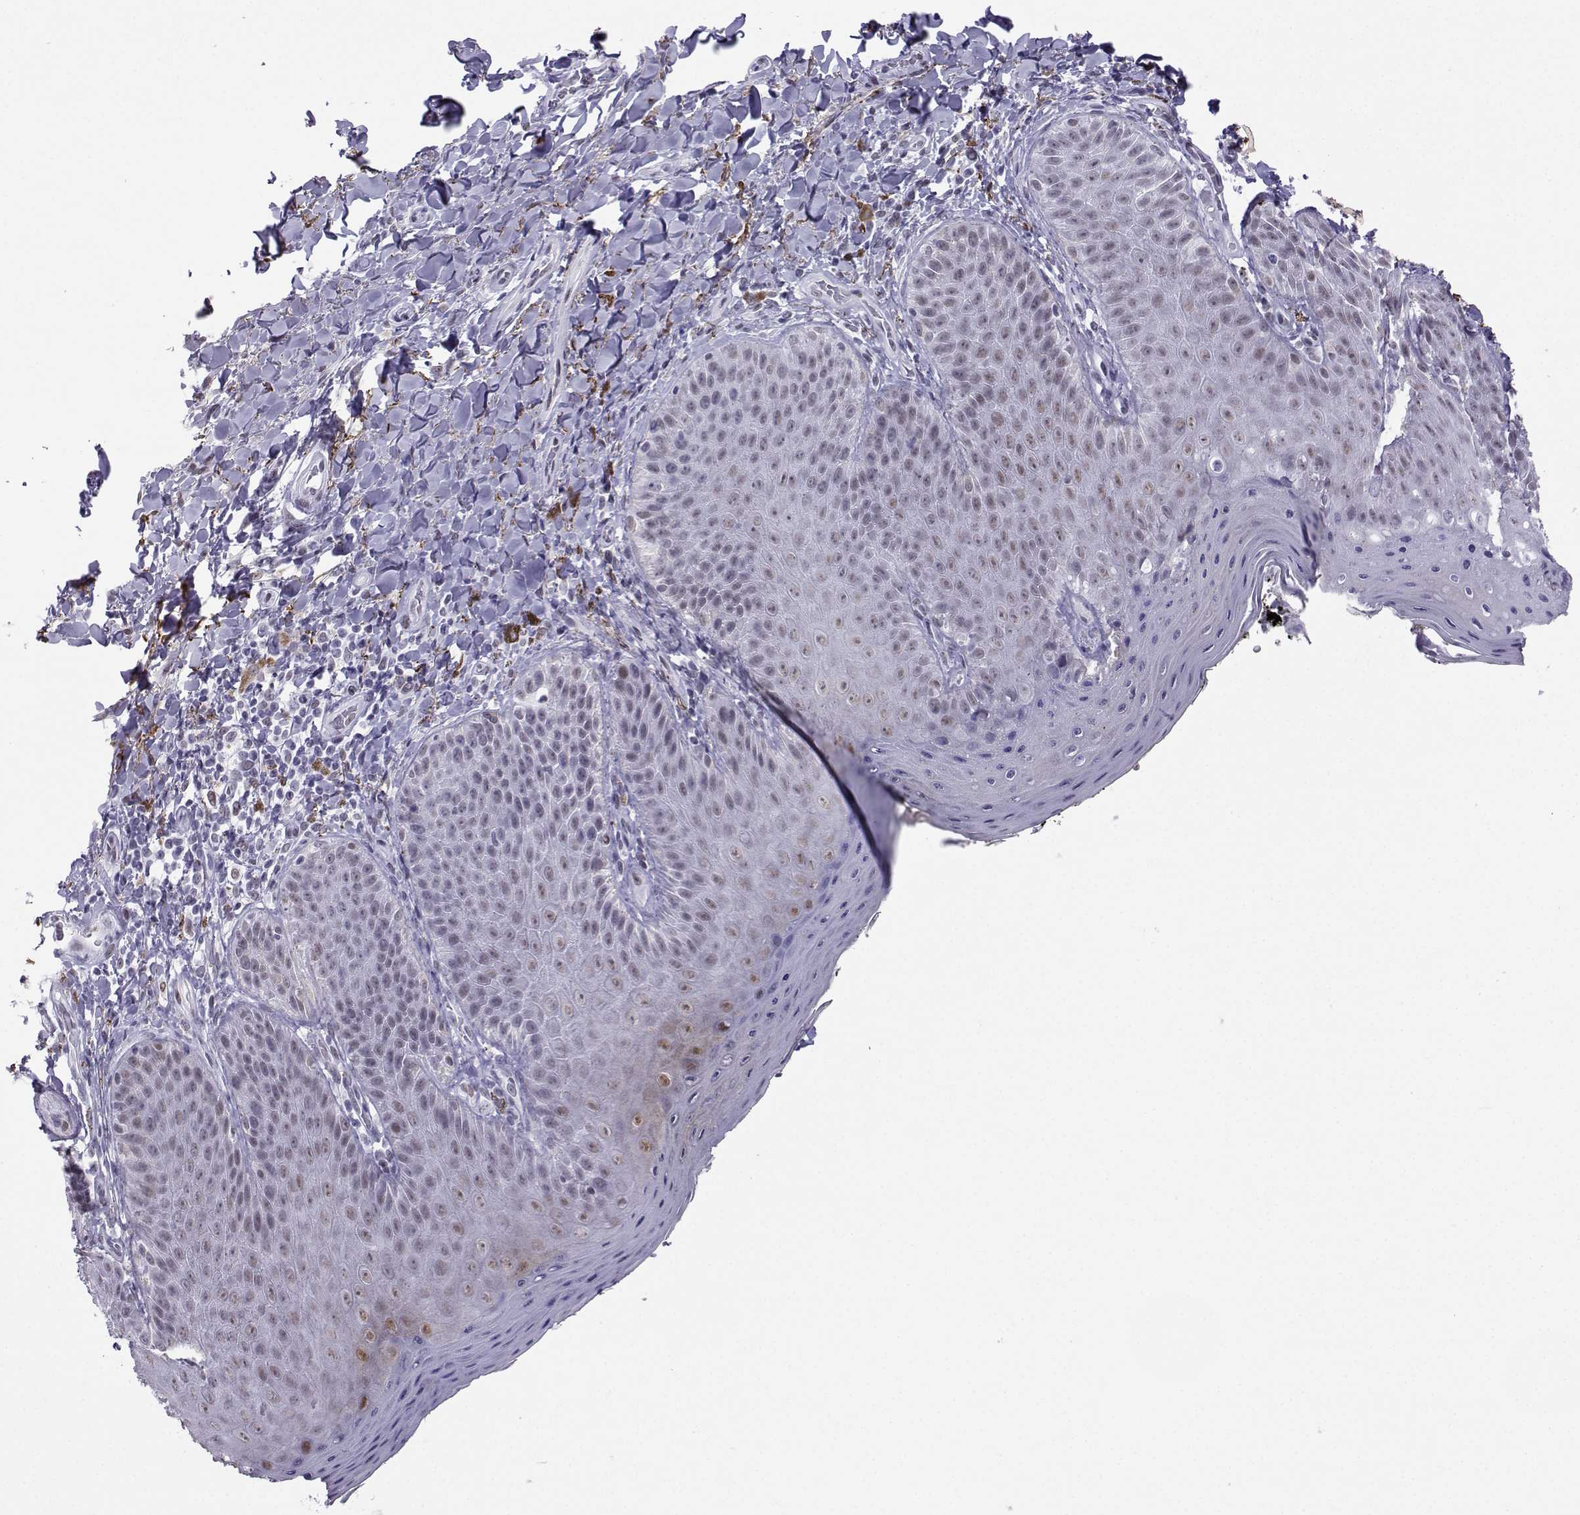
{"staining": {"intensity": "strong", "quantity": "<25%", "location": "cytoplasmic/membranous,nuclear"}, "tissue": "skin", "cell_type": "Epidermal cells", "image_type": "normal", "snomed": [{"axis": "morphology", "description": "Normal tissue, NOS"}, {"axis": "topography", "description": "Anal"}], "caption": "Immunohistochemistry of unremarkable human skin exhibits medium levels of strong cytoplasmic/membranous,nuclear expression in approximately <25% of epidermal cells.", "gene": "LORICRIN", "patient": {"sex": "male", "age": 53}}